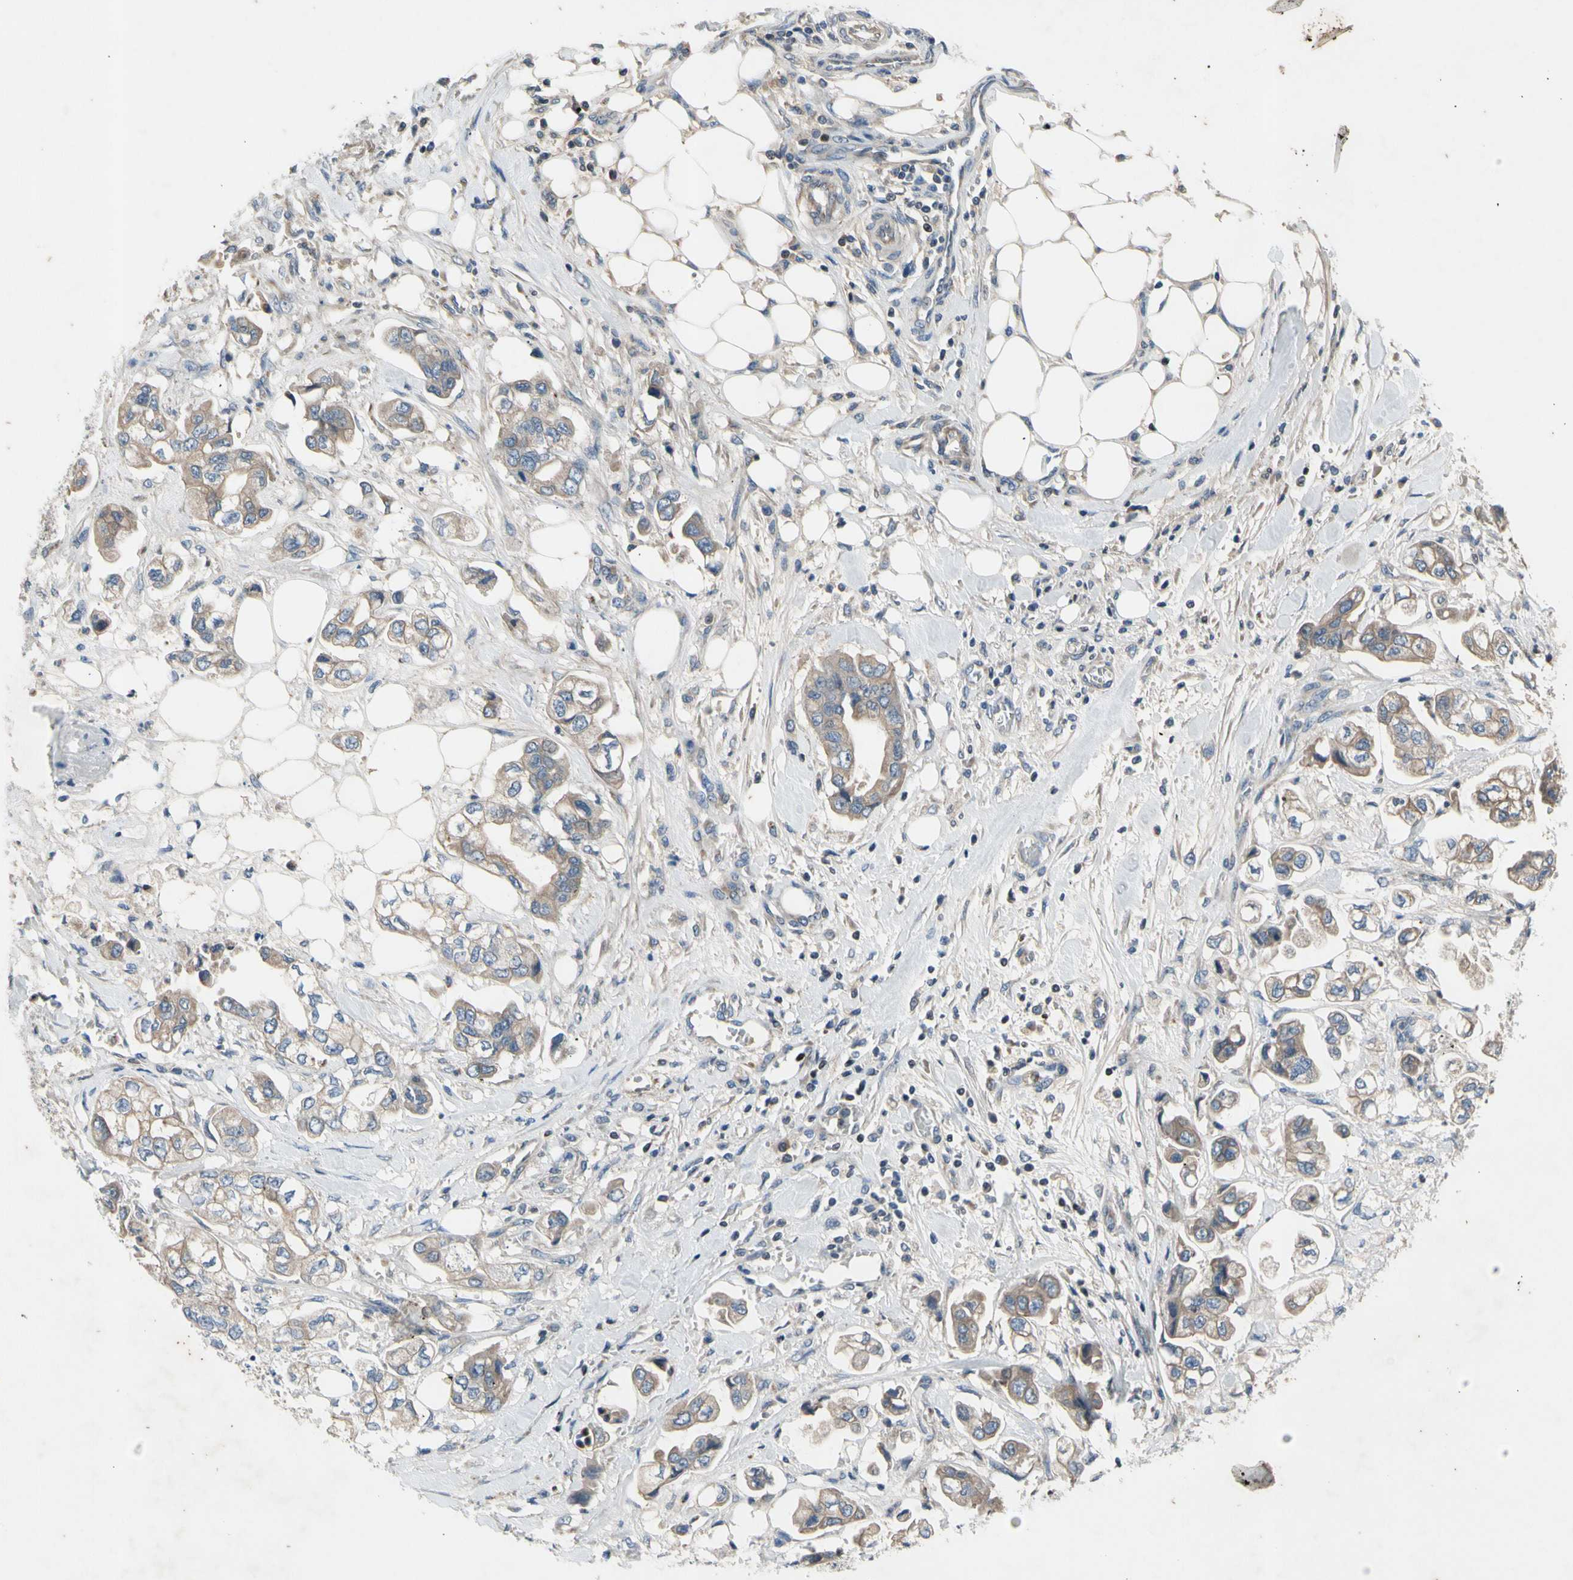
{"staining": {"intensity": "weak", "quantity": ">75%", "location": "cytoplasmic/membranous"}, "tissue": "stomach cancer", "cell_type": "Tumor cells", "image_type": "cancer", "snomed": [{"axis": "morphology", "description": "Adenocarcinoma, NOS"}, {"axis": "topography", "description": "Stomach"}], "caption": "Brown immunohistochemical staining in human stomach adenocarcinoma shows weak cytoplasmic/membranous positivity in approximately >75% of tumor cells.", "gene": "TBX21", "patient": {"sex": "male", "age": 62}}